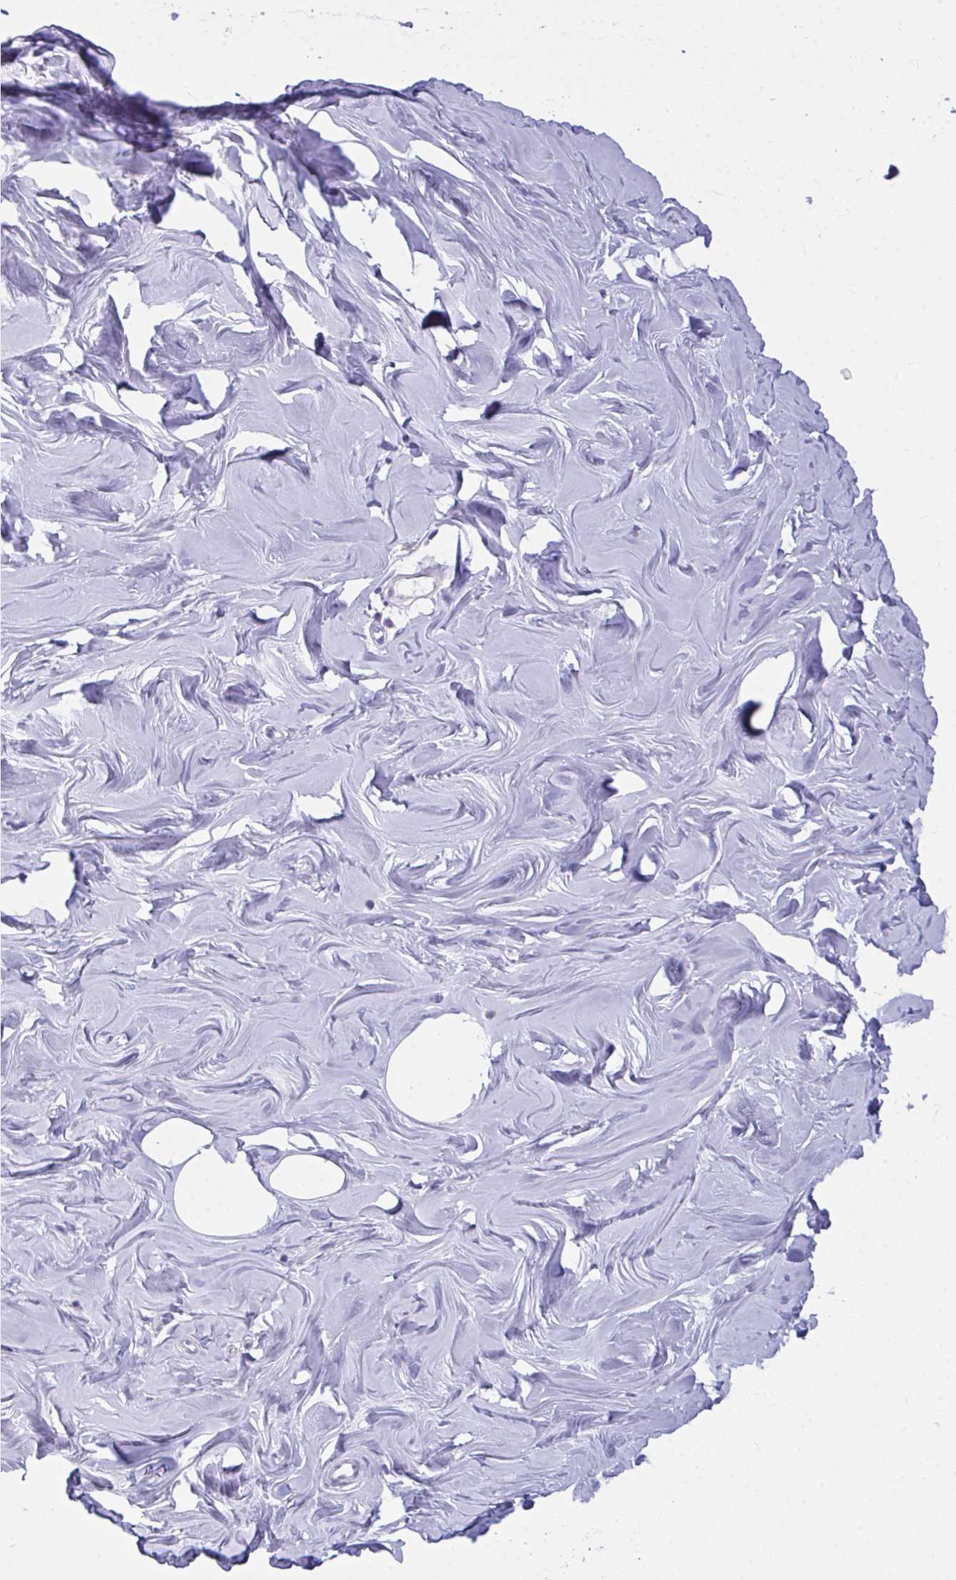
{"staining": {"intensity": "negative", "quantity": "none", "location": "none"}, "tissue": "breast", "cell_type": "Adipocytes", "image_type": "normal", "snomed": [{"axis": "morphology", "description": "Normal tissue, NOS"}, {"axis": "topography", "description": "Breast"}], "caption": "An IHC photomicrograph of normal breast is shown. There is no staining in adipocytes of breast. (DAB (3,3'-diaminobenzidine) immunohistochemistry (IHC) with hematoxylin counter stain).", "gene": "SEMA6B", "patient": {"sex": "female", "age": 27}}